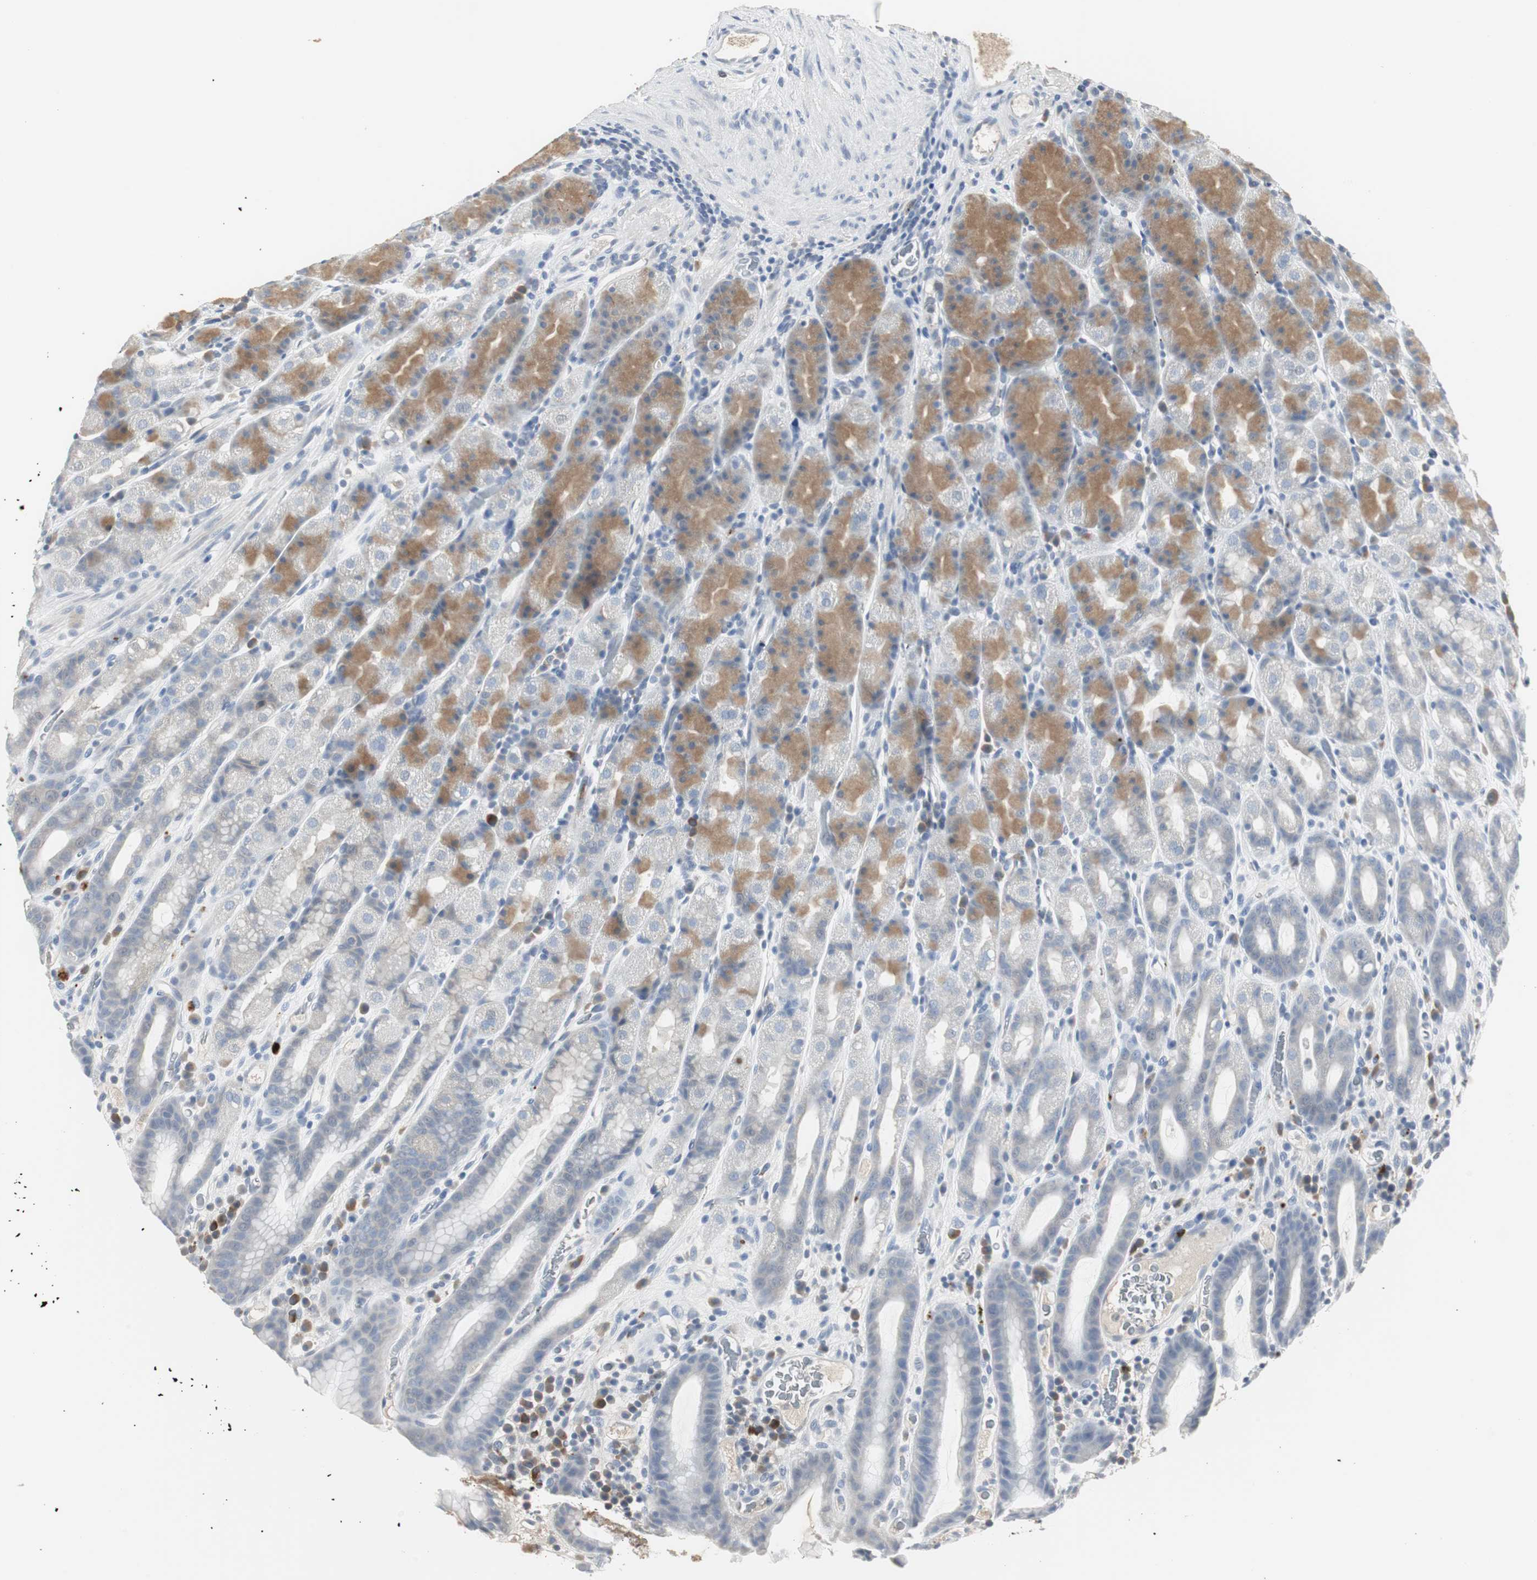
{"staining": {"intensity": "moderate", "quantity": "25%-75%", "location": "cytoplasmic/membranous"}, "tissue": "stomach", "cell_type": "Glandular cells", "image_type": "normal", "snomed": [{"axis": "morphology", "description": "Normal tissue, NOS"}, {"axis": "topography", "description": "Stomach, upper"}], "caption": "A brown stain labels moderate cytoplasmic/membranous staining of a protein in glandular cells of unremarkable human stomach.", "gene": "PI15", "patient": {"sex": "male", "age": 68}}